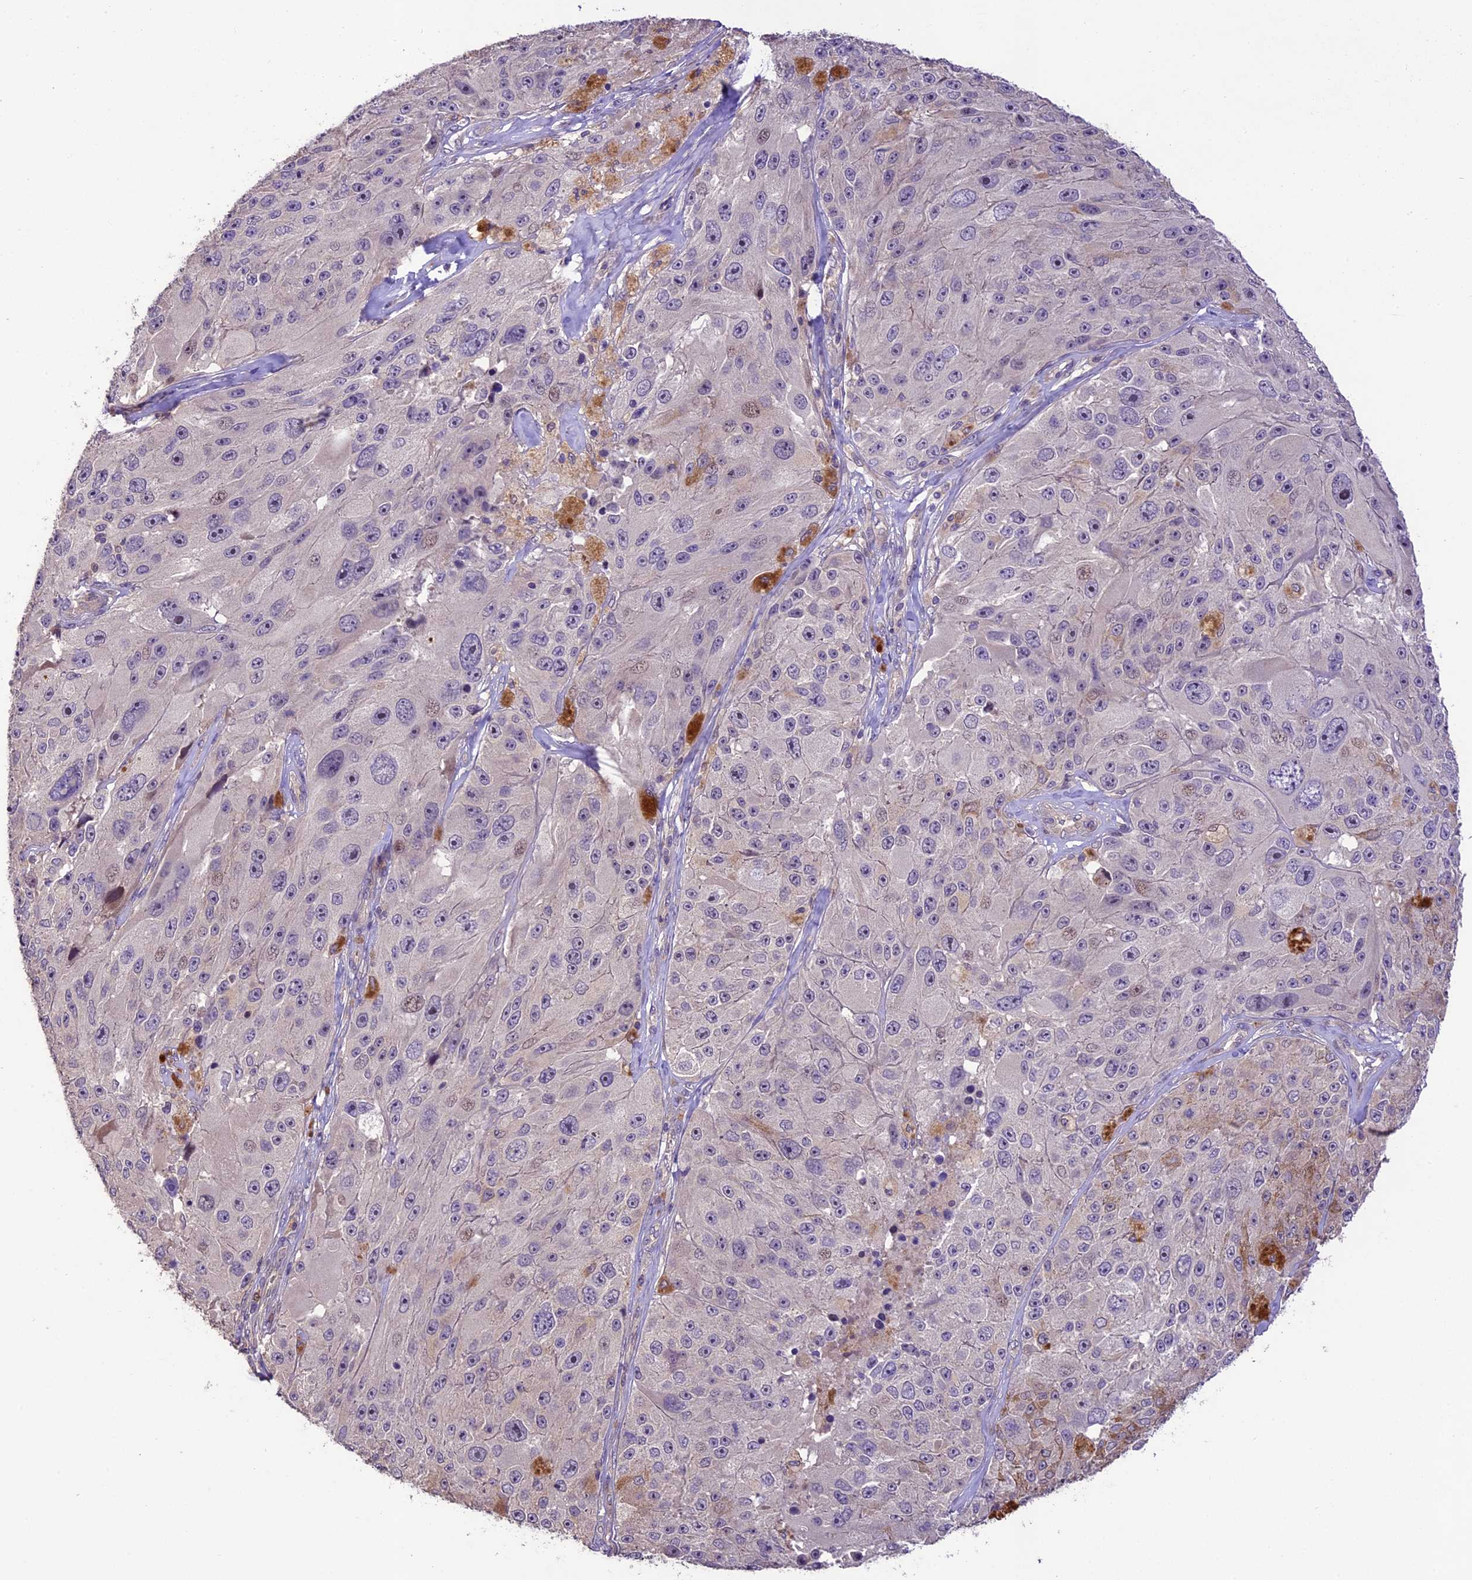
{"staining": {"intensity": "negative", "quantity": "none", "location": "none"}, "tissue": "melanoma", "cell_type": "Tumor cells", "image_type": "cancer", "snomed": [{"axis": "morphology", "description": "Malignant melanoma, Metastatic site"}, {"axis": "topography", "description": "Lymph node"}], "caption": "This micrograph is of melanoma stained with IHC to label a protein in brown with the nuclei are counter-stained blue. There is no staining in tumor cells.", "gene": "DGKH", "patient": {"sex": "male", "age": 62}}